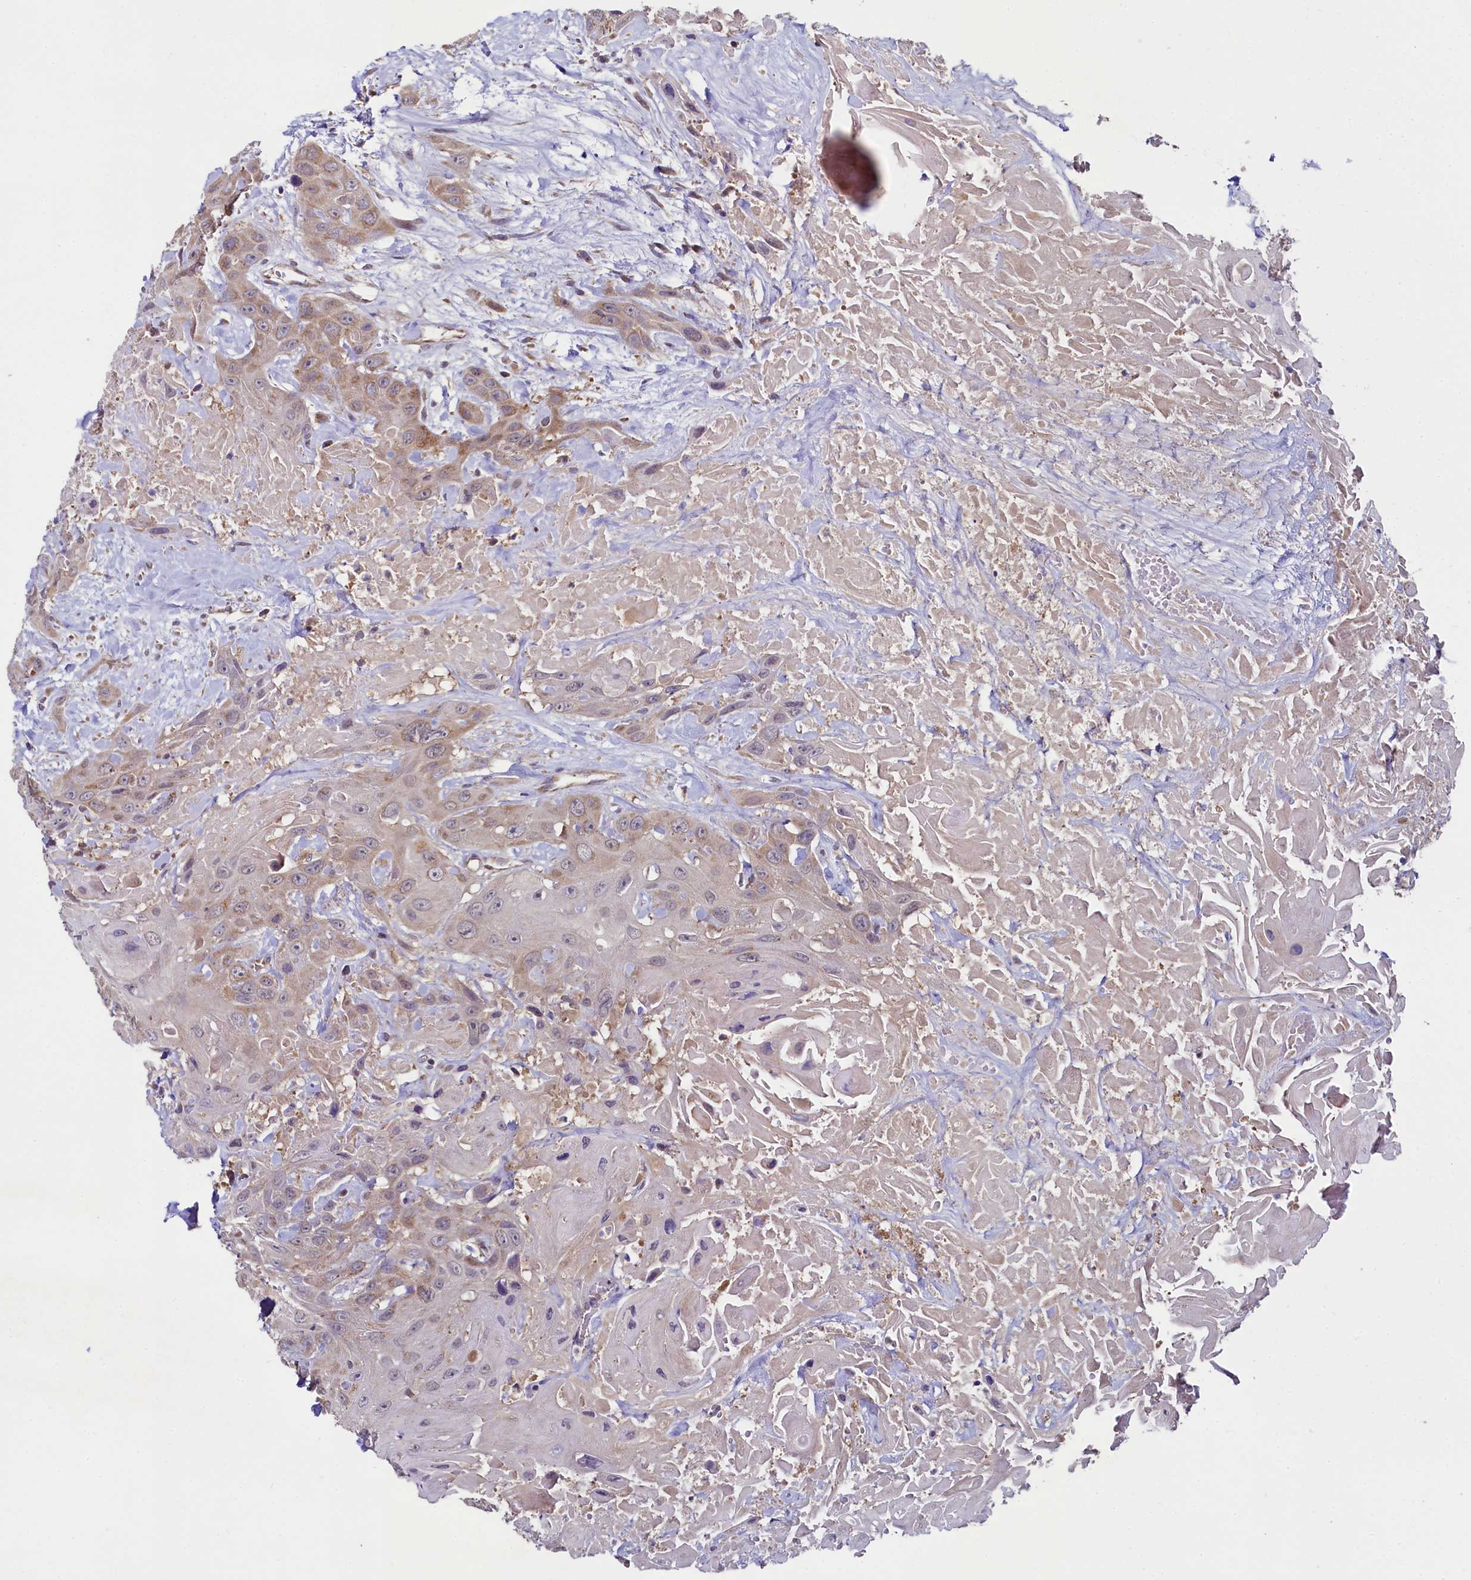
{"staining": {"intensity": "weak", "quantity": "<25%", "location": "cytoplasmic/membranous"}, "tissue": "head and neck cancer", "cell_type": "Tumor cells", "image_type": "cancer", "snomed": [{"axis": "morphology", "description": "Squamous cell carcinoma, NOS"}, {"axis": "topography", "description": "Head-Neck"}], "caption": "Squamous cell carcinoma (head and neck) stained for a protein using IHC exhibits no staining tumor cells.", "gene": "MRPL57", "patient": {"sex": "male", "age": 81}}